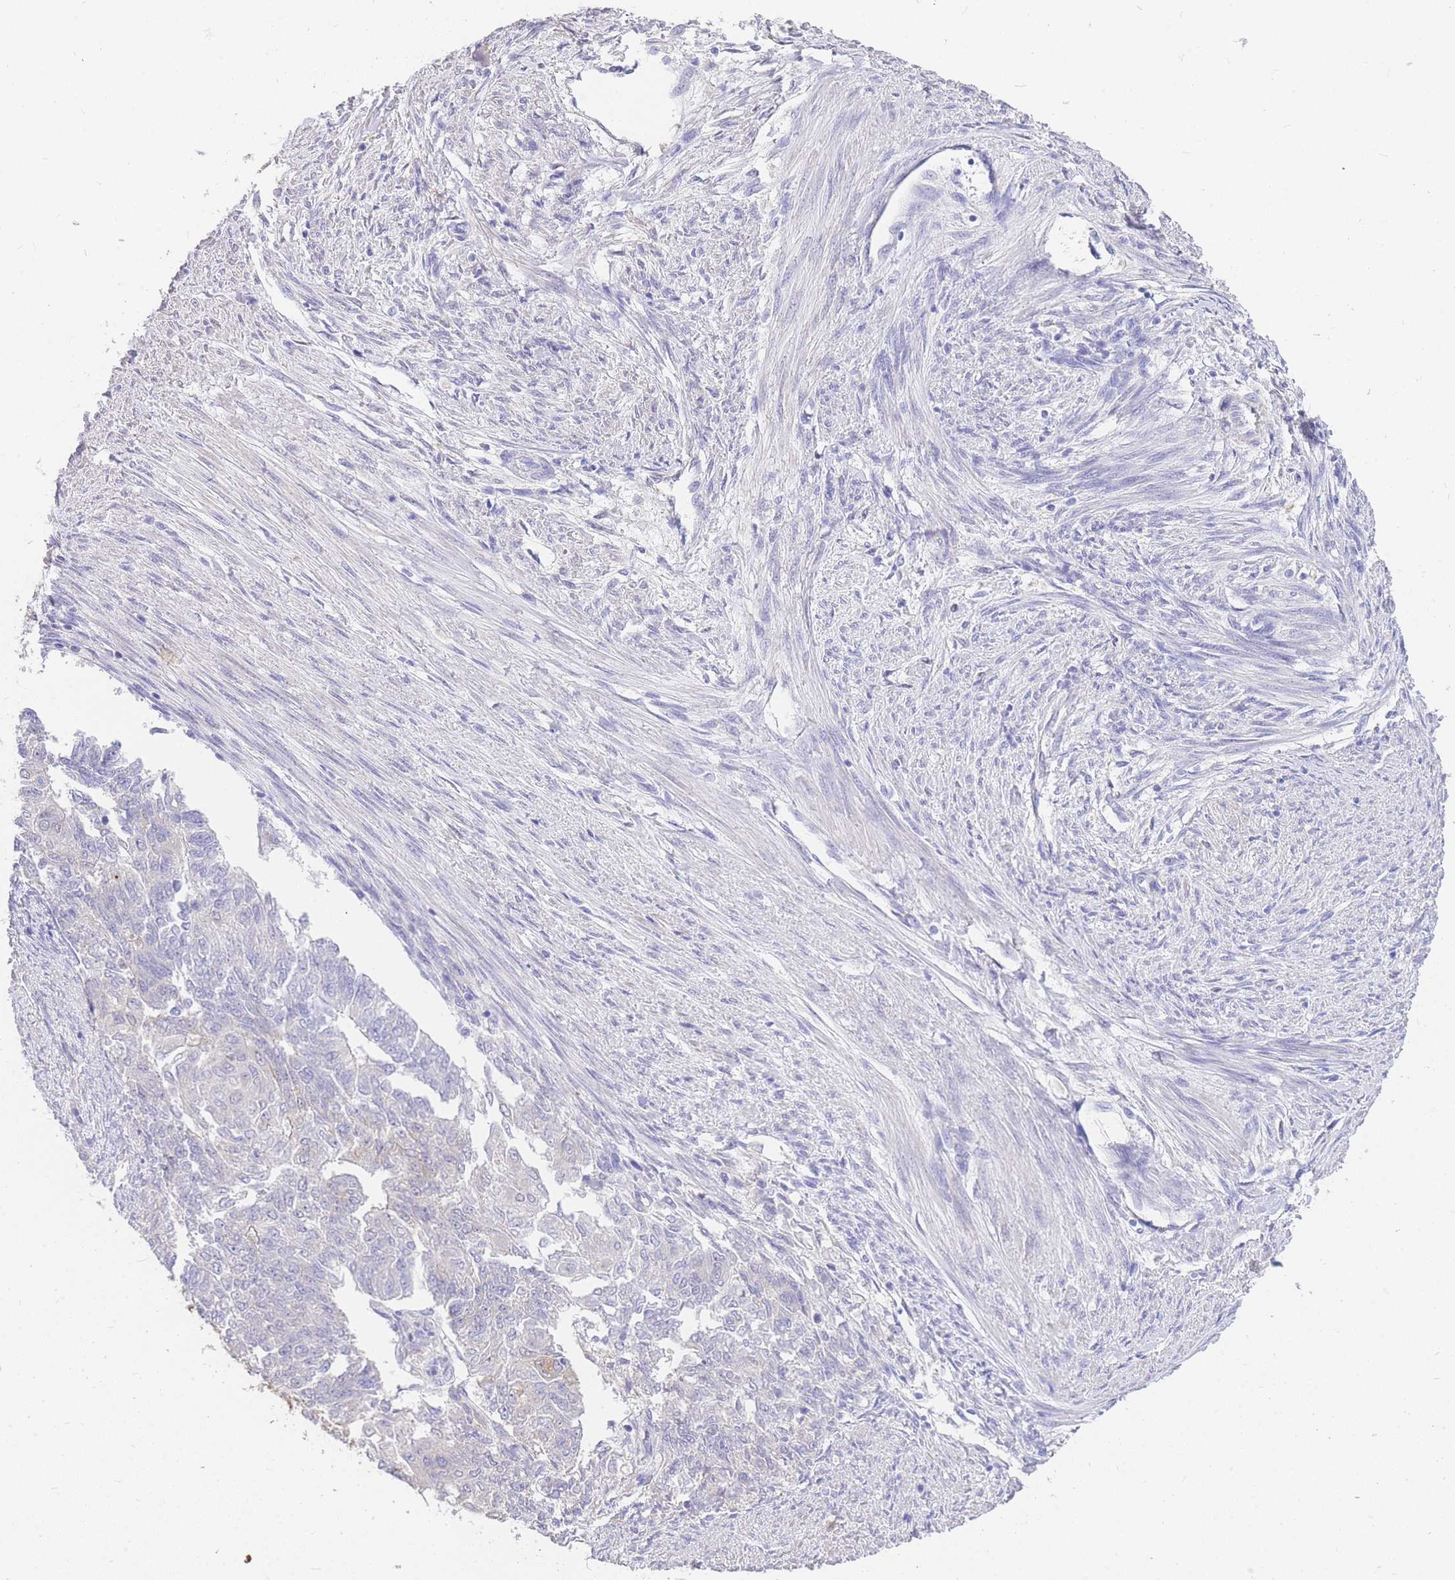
{"staining": {"intensity": "weak", "quantity": "<25%", "location": "cytoplasmic/membranous"}, "tissue": "endometrial cancer", "cell_type": "Tumor cells", "image_type": "cancer", "snomed": [{"axis": "morphology", "description": "Adenocarcinoma, NOS"}, {"axis": "topography", "description": "Endometrium"}], "caption": "Tumor cells are negative for brown protein staining in endometrial adenocarcinoma.", "gene": "C2orf88", "patient": {"sex": "female", "age": 32}}